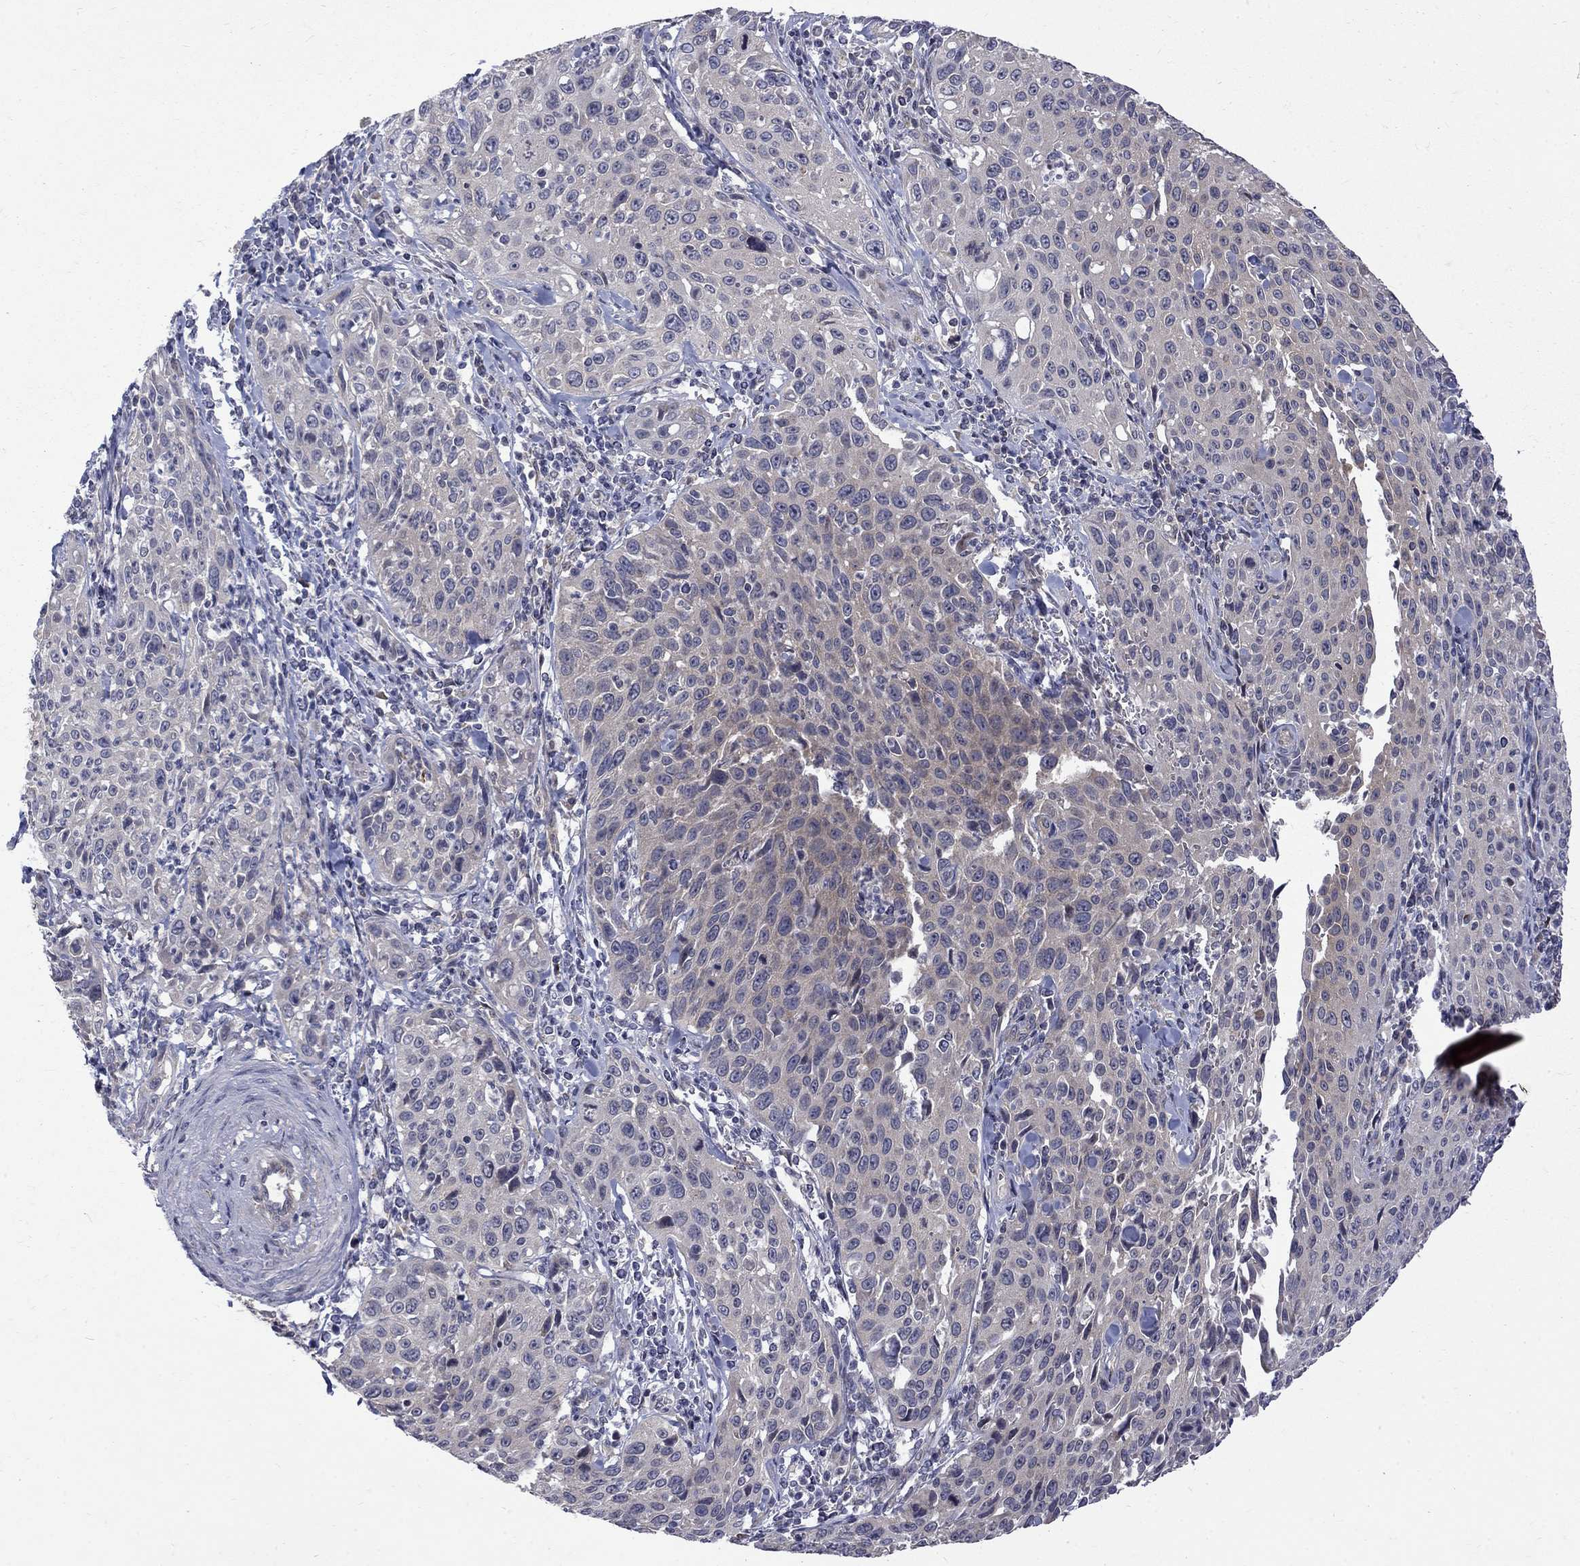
{"staining": {"intensity": "negative", "quantity": "none", "location": "none"}, "tissue": "cervical cancer", "cell_type": "Tumor cells", "image_type": "cancer", "snomed": [{"axis": "morphology", "description": "Squamous cell carcinoma, NOS"}, {"axis": "topography", "description": "Cervix"}], "caption": "Cervical cancer was stained to show a protein in brown. There is no significant positivity in tumor cells. The staining is performed using DAB (3,3'-diaminobenzidine) brown chromogen with nuclei counter-stained in using hematoxylin.", "gene": "SH2B1", "patient": {"sex": "female", "age": 26}}